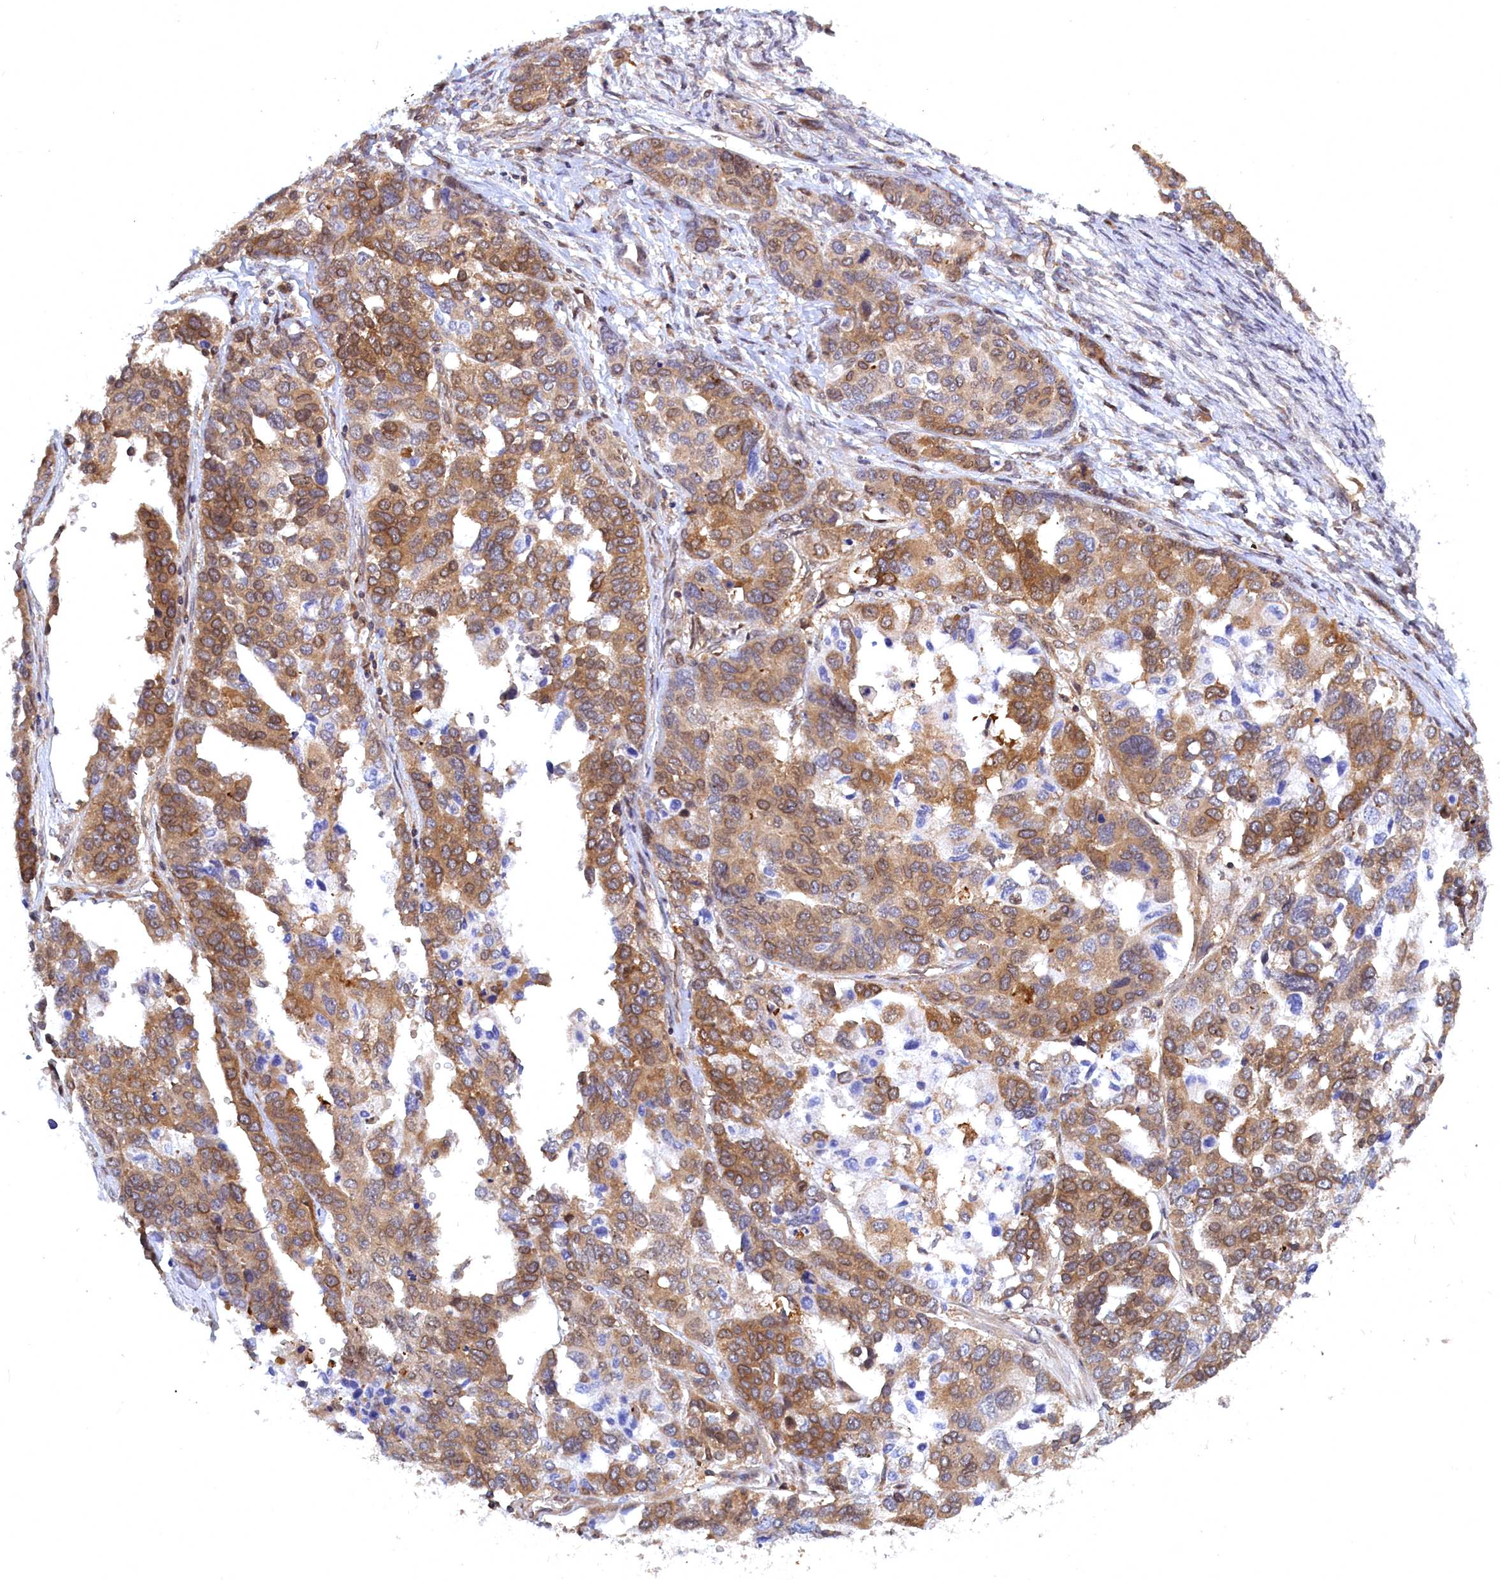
{"staining": {"intensity": "moderate", "quantity": ">75%", "location": "cytoplasmic/membranous,nuclear"}, "tissue": "ovarian cancer", "cell_type": "Tumor cells", "image_type": "cancer", "snomed": [{"axis": "morphology", "description": "Cystadenocarcinoma, serous, NOS"}, {"axis": "topography", "description": "Ovary"}], "caption": "A micrograph of ovarian cancer stained for a protein shows moderate cytoplasmic/membranous and nuclear brown staining in tumor cells.", "gene": "NAA10", "patient": {"sex": "female", "age": 44}}